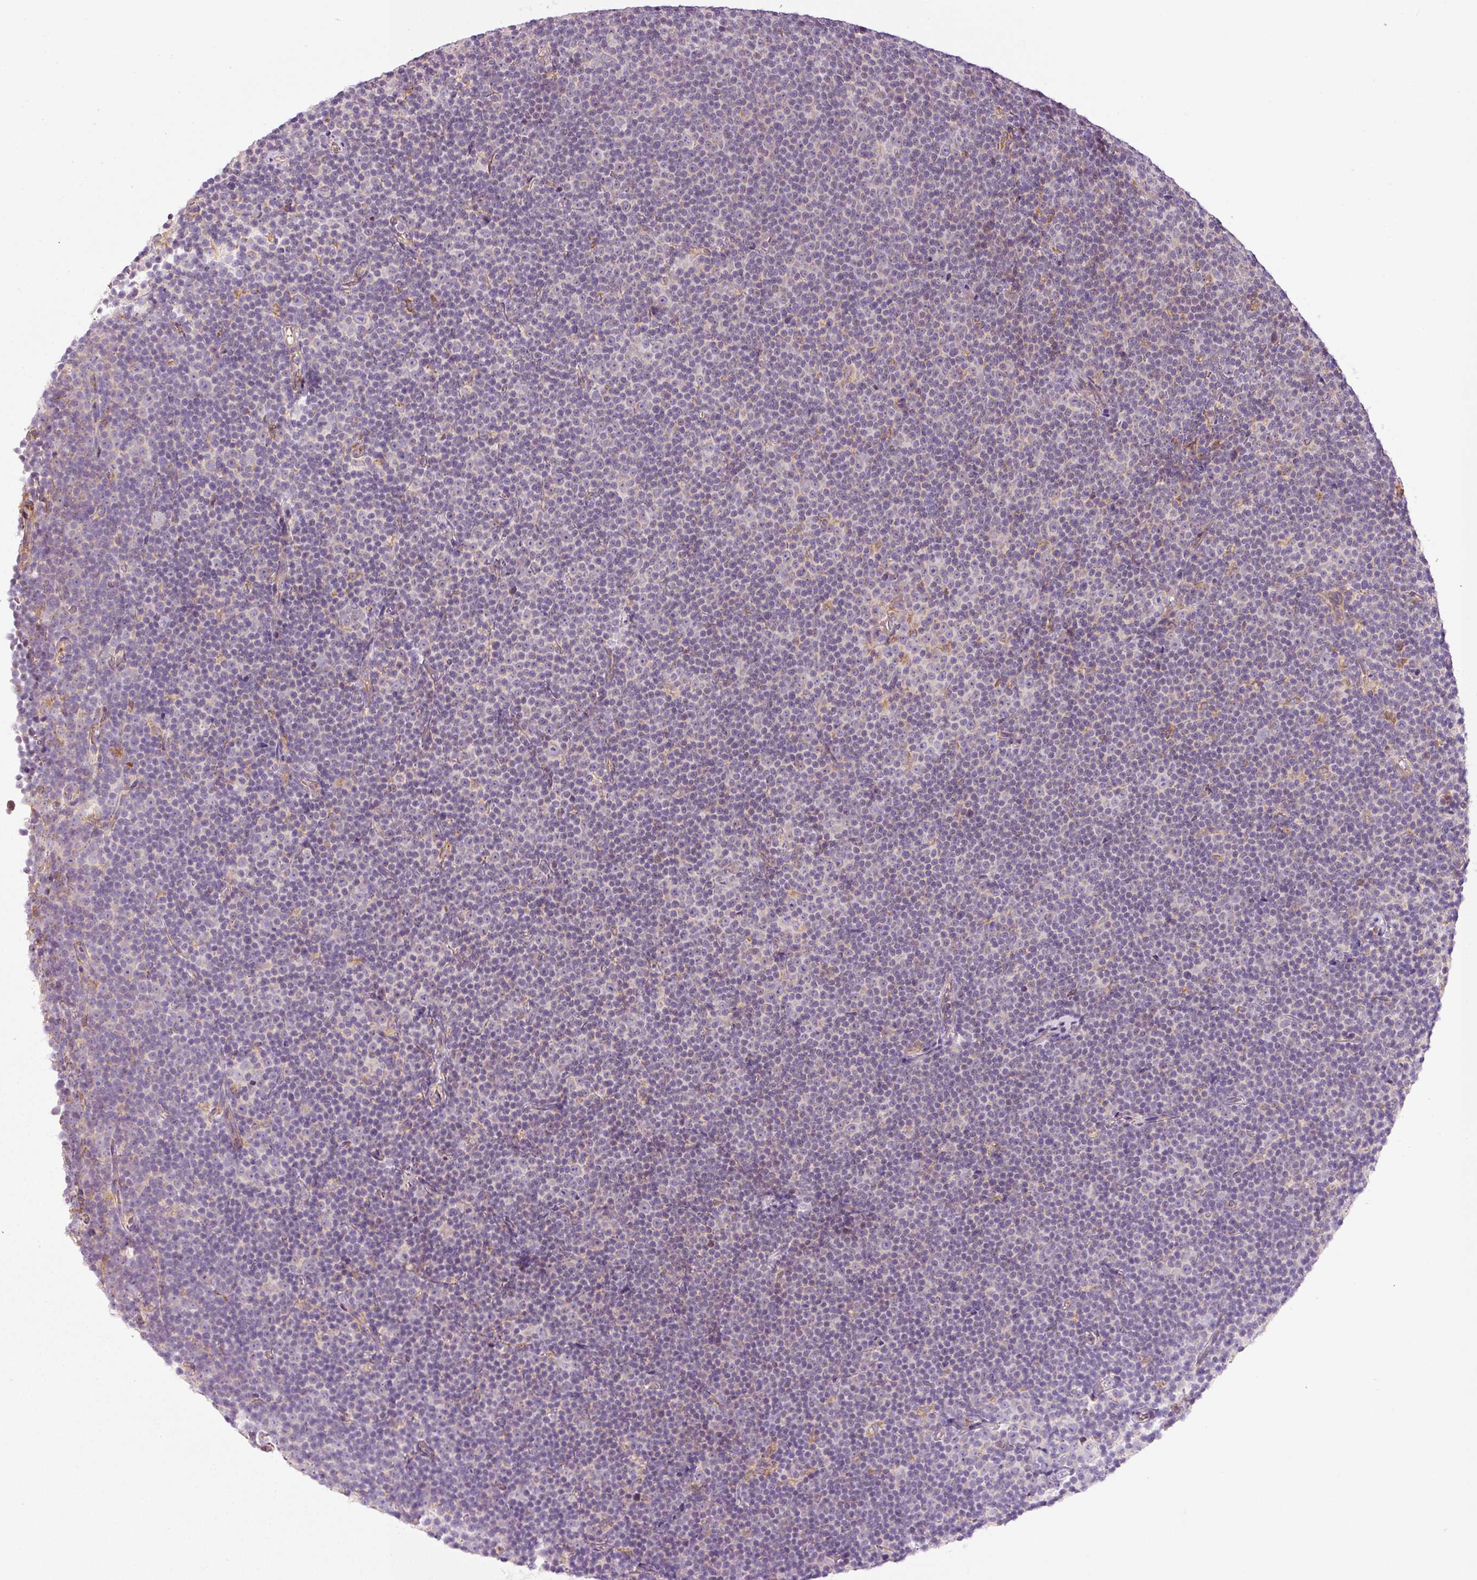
{"staining": {"intensity": "negative", "quantity": "none", "location": "none"}, "tissue": "lymphoma", "cell_type": "Tumor cells", "image_type": "cancer", "snomed": [{"axis": "morphology", "description": "Malignant lymphoma, non-Hodgkin's type, Low grade"}, {"axis": "topography", "description": "Lymph node"}], "caption": "This is a image of immunohistochemistry staining of malignant lymphoma, non-Hodgkin's type (low-grade), which shows no staining in tumor cells. Nuclei are stained in blue.", "gene": "MORN4", "patient": {"sex": "female", "age": 67}}